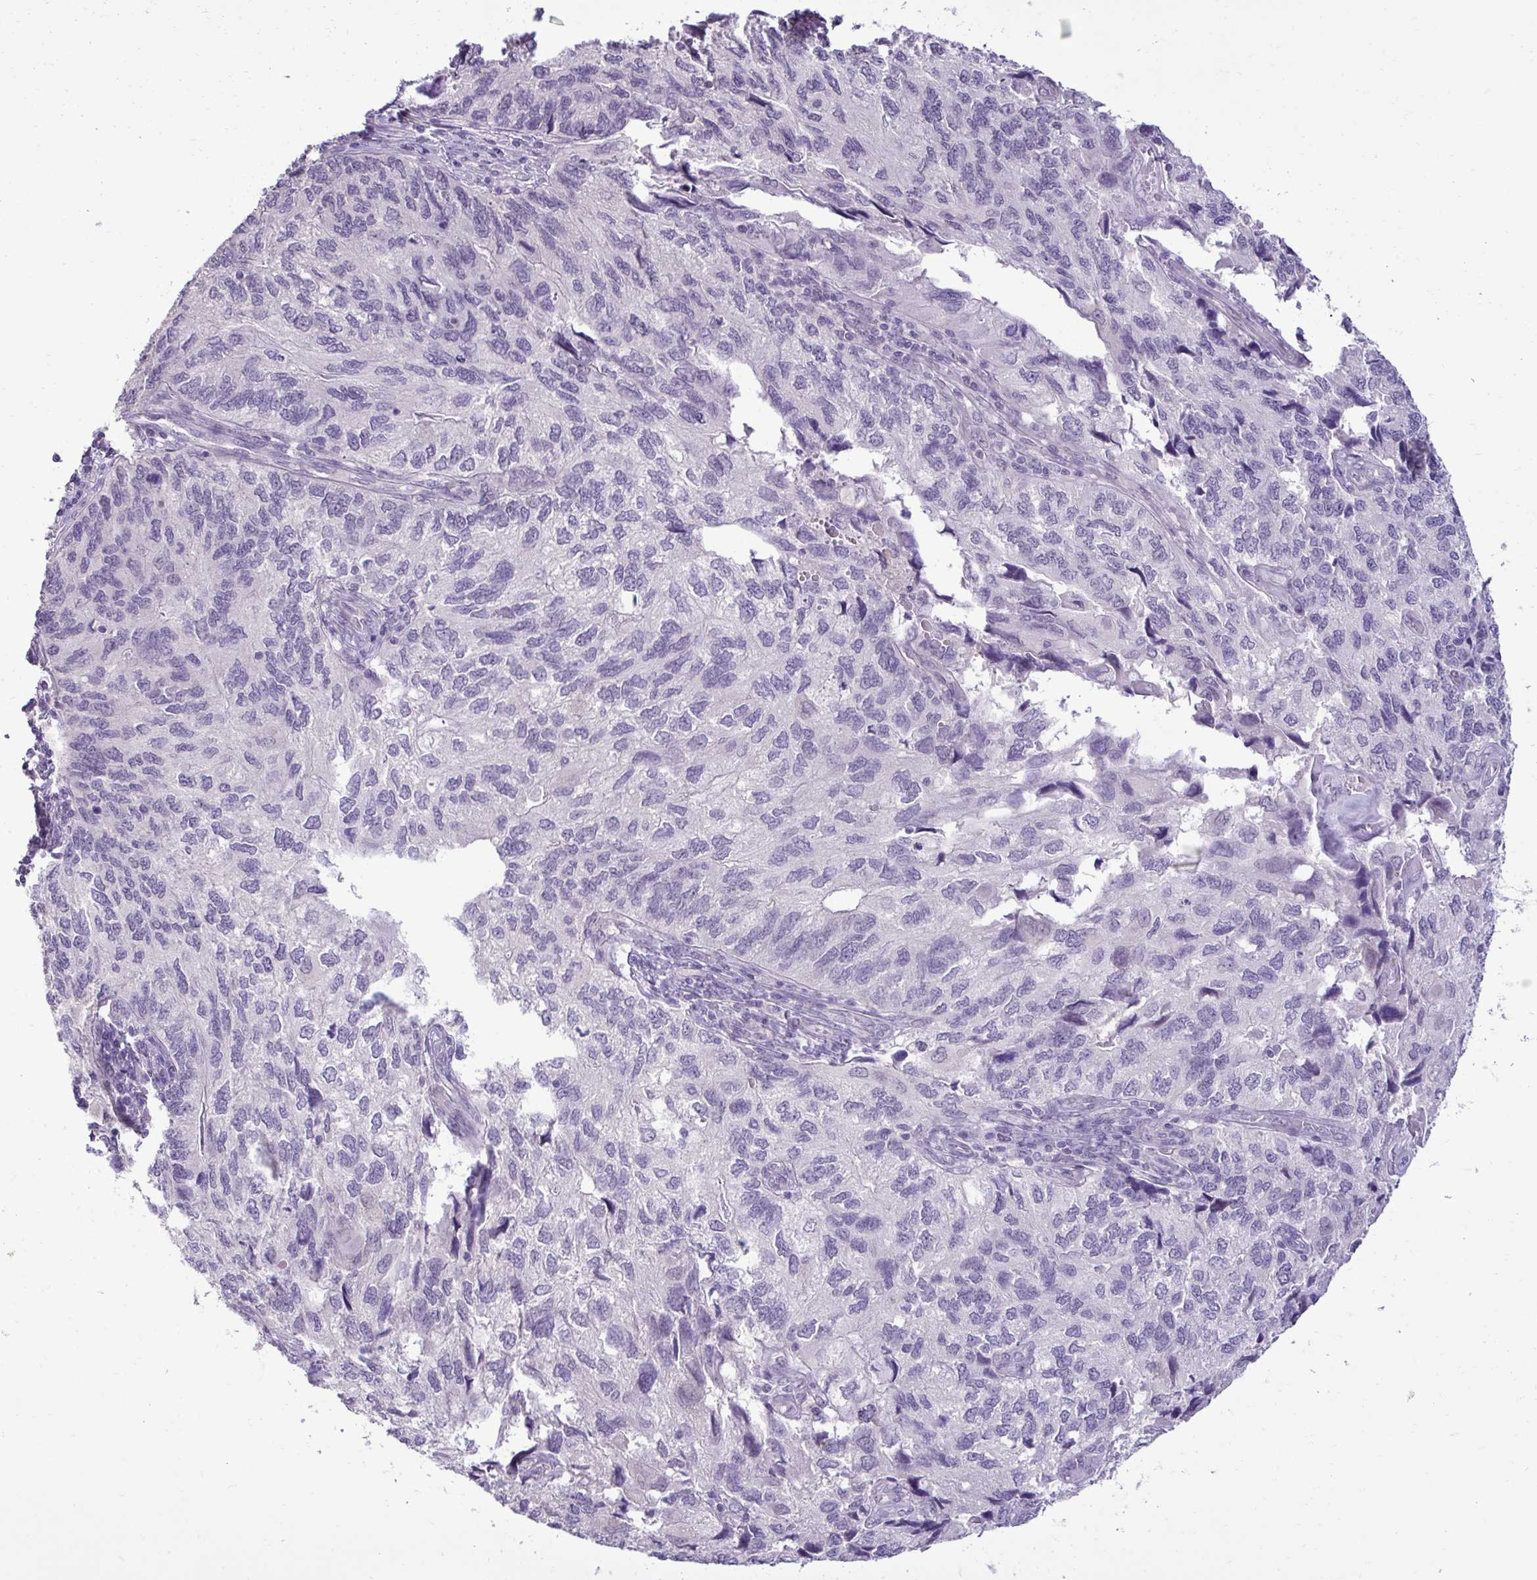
{"staining": {"intensity": "negative", "quantity": "none", "location": "none"}, "tissue": "endometrial cancer", "cell_type": "Tumor cells", "image_type": "cancer", "snomed": [{"axis": "morphology", "description": "Carcinoma, NOS"}, {"axis": "topography", "description": "Uterus"}], "caption": "There is no significant staining in tumor cells of endometrial cancer. Nuclei are stained in blue.", "gene": "SLC30A3", "patient": {"sex": "female", "age": 76}}